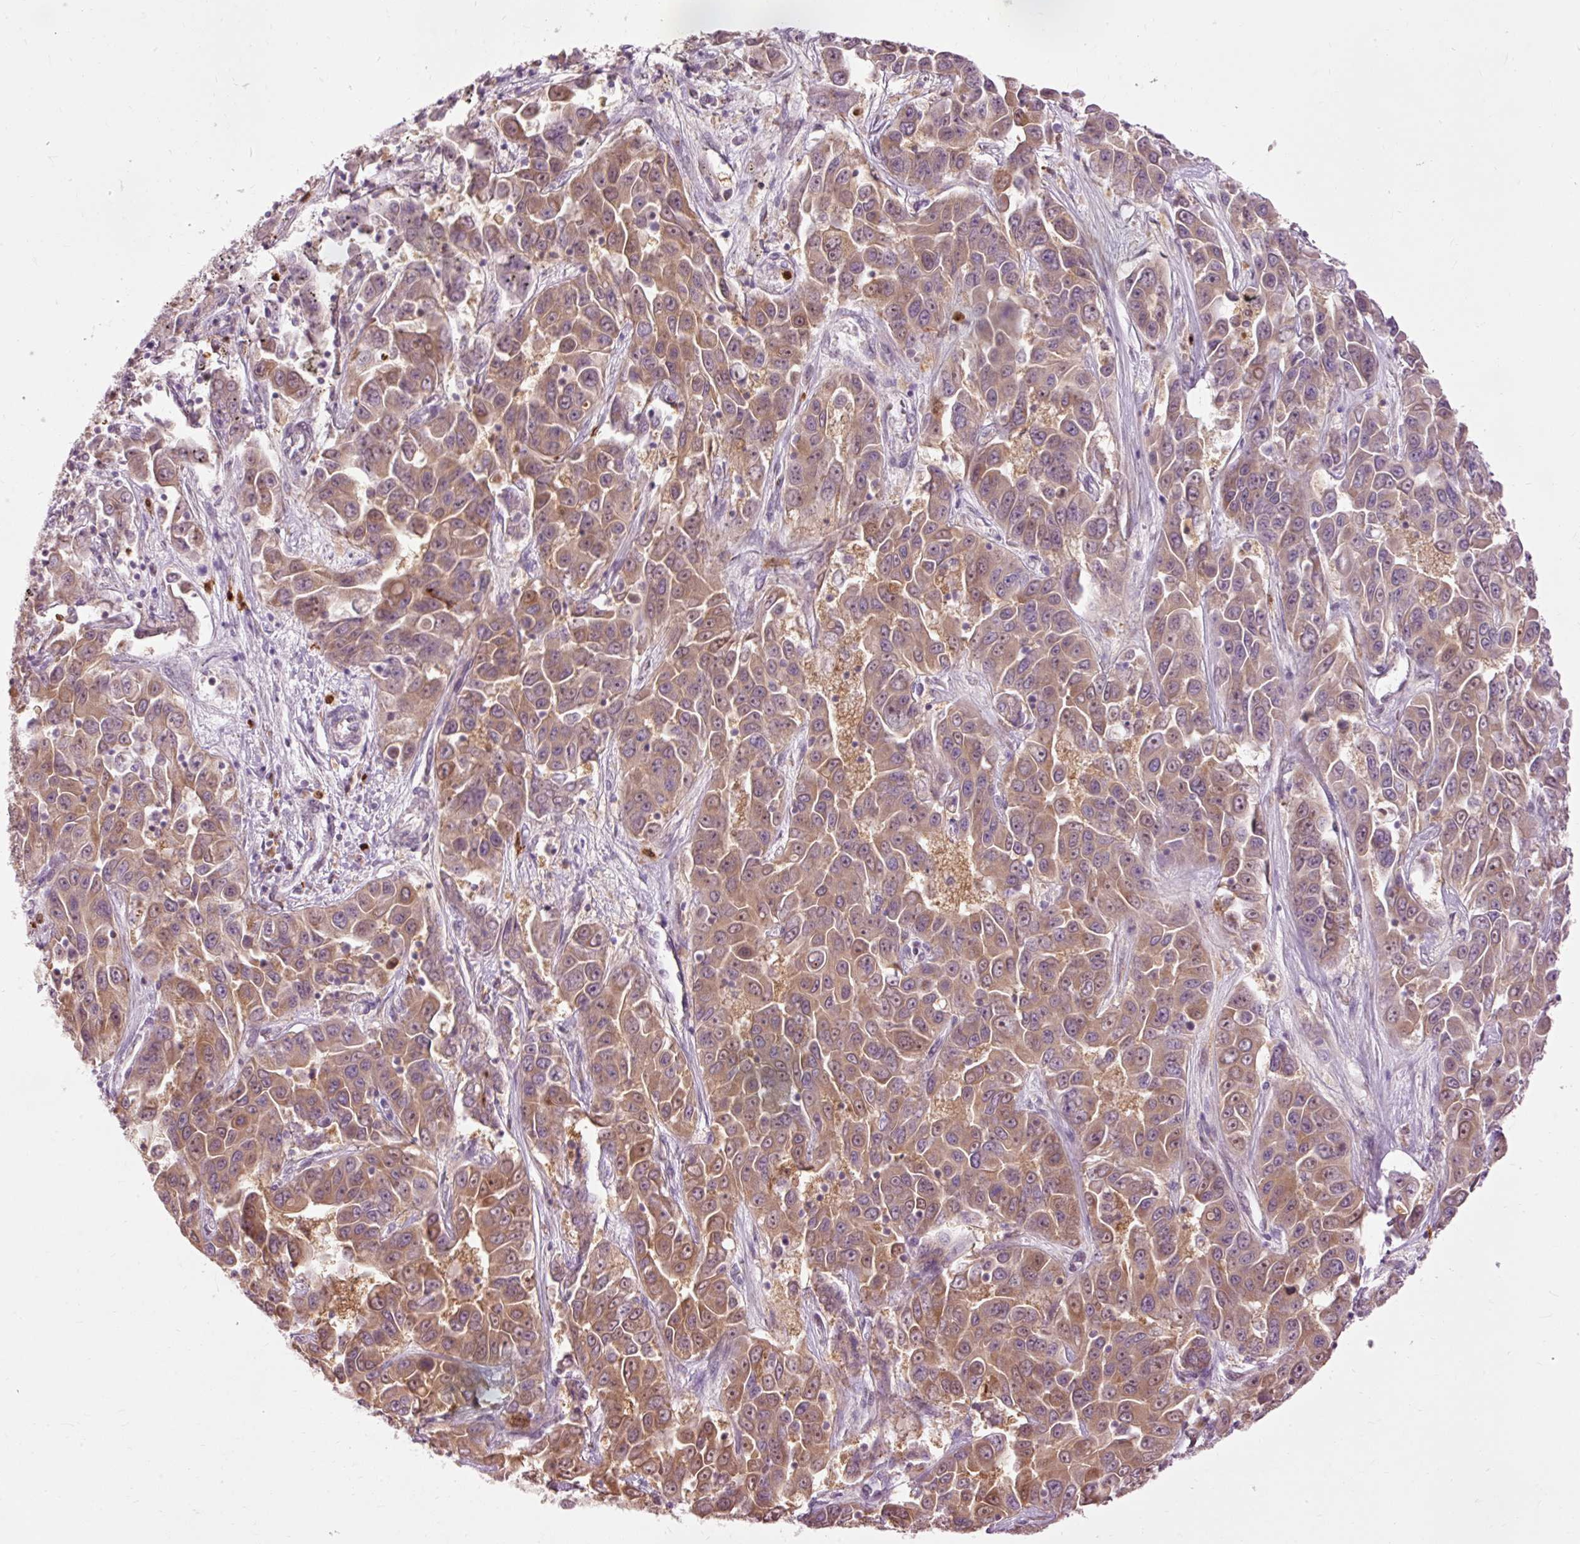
{"staining": {"intensity": "moderate", "quantity": ">75%", "location": "cytoplasmic/membranous"}, "tissue": "liver cancer", "cell_type": "Tumor cells", "image_type": "cancer", "snomed": [{"axis": "morphology", "description": "Cholangiocarcinoma"}, {"axis": "topography", "description": "Liver"}], "caption": "Approximately >75% of tumor cells in cholangiocarcinoma (liver) show moderate cytoplasmic/membranous protein positivity as visualized by brown immunohistochemical staining.", "gene": "PRDX5", "patient": {"sex": "female", "age": 52}}